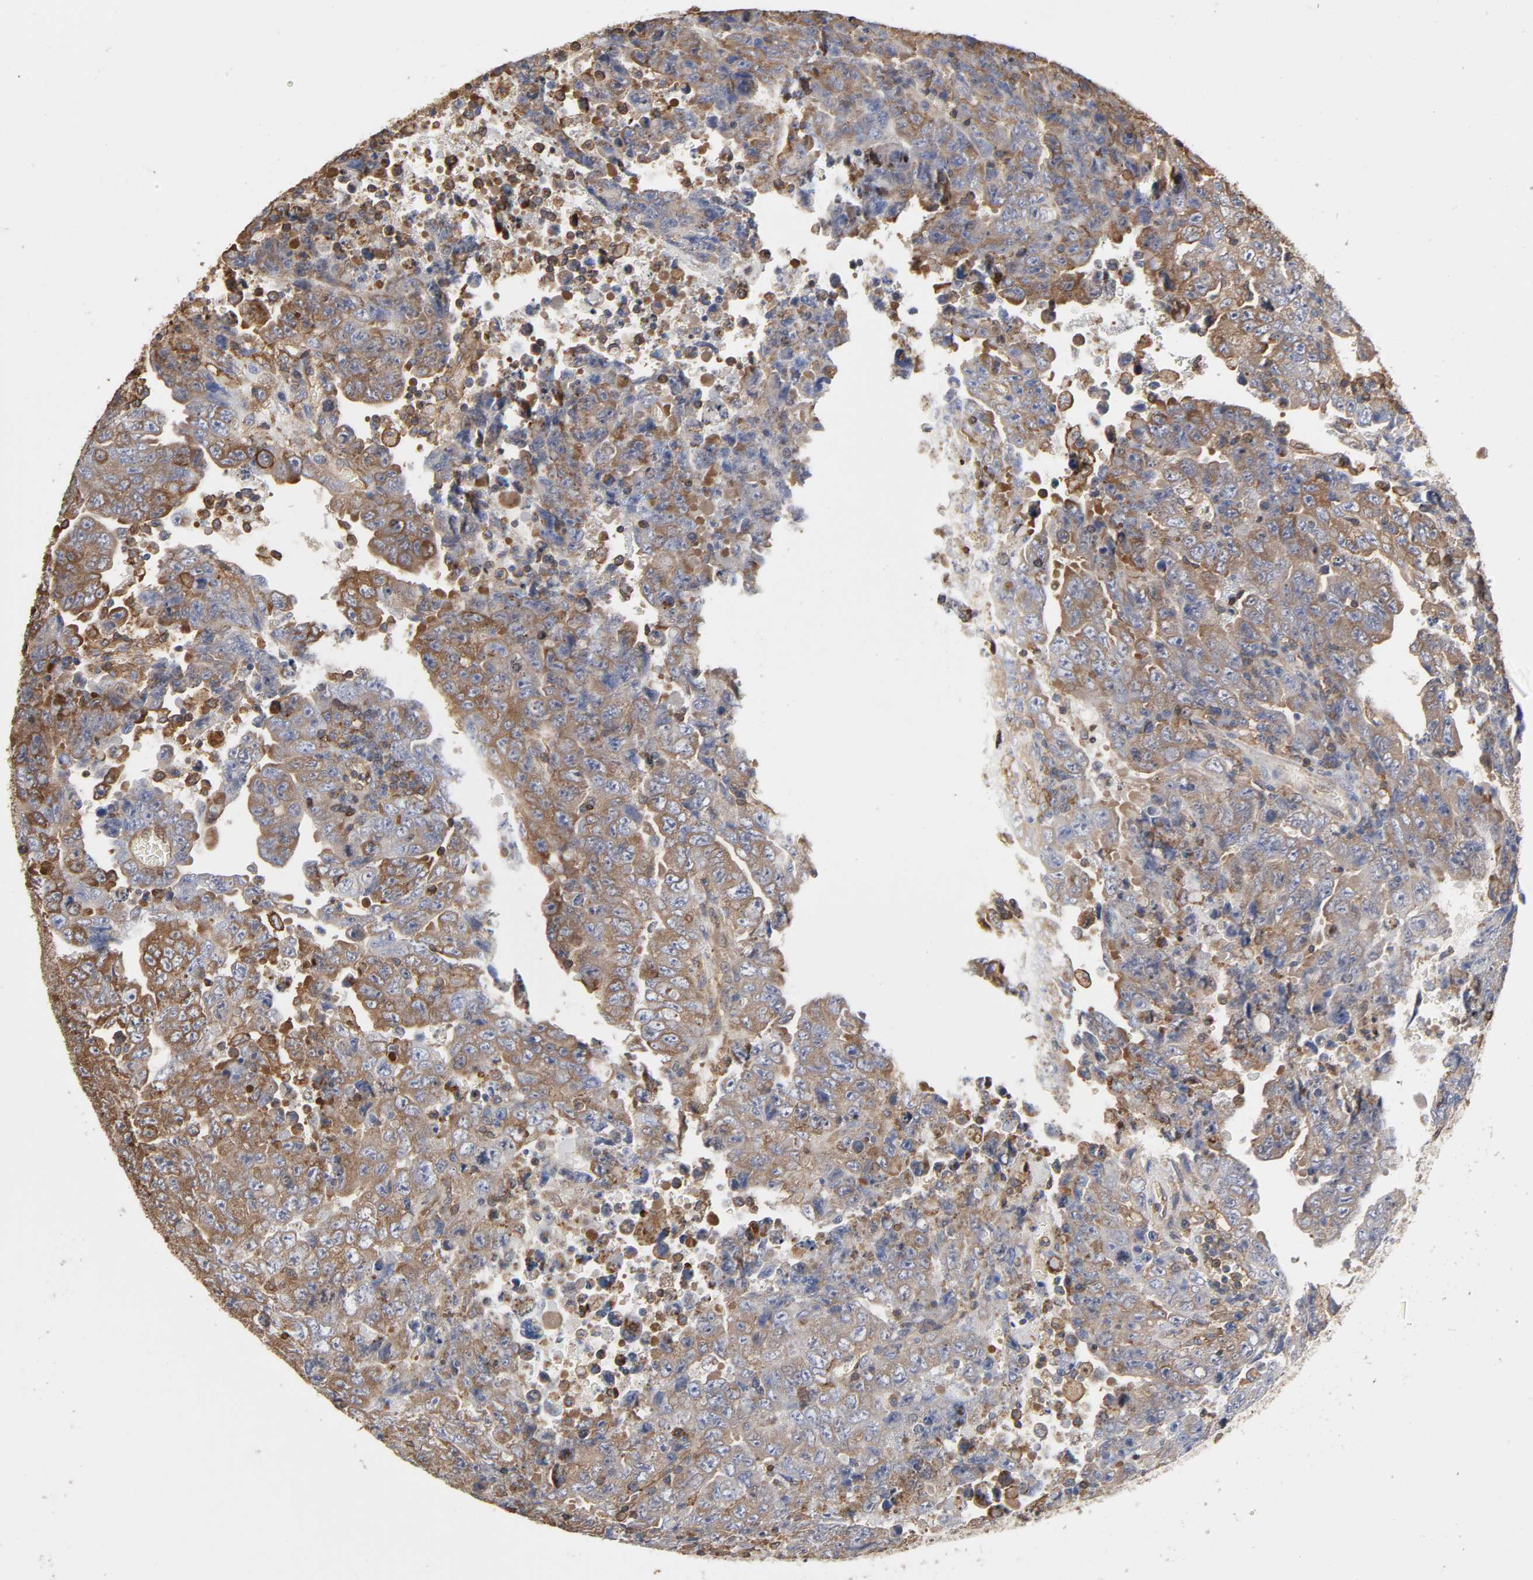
{"staining": {"intensity": "moderate", "quantity": ">75%", "location": "cytoplasmic/membranous"}, "tissue": "testis cancer", "cell_type": "Tumor cells", "image_type": "cancer", "snomed": [{"axis": "morphology", "description": "Carcinoma, Embryonal, NOS"}, {"axis": "topography", "description": "Testis"}], "caption": "Immunohistochemical staining of human testis cancer exhibits moderate cytoplasmic/membranous protein positivity in approximately >75% of tumor cells.", "gene": "ANXA2", "patient": {"sex": "male", "age": 28}}